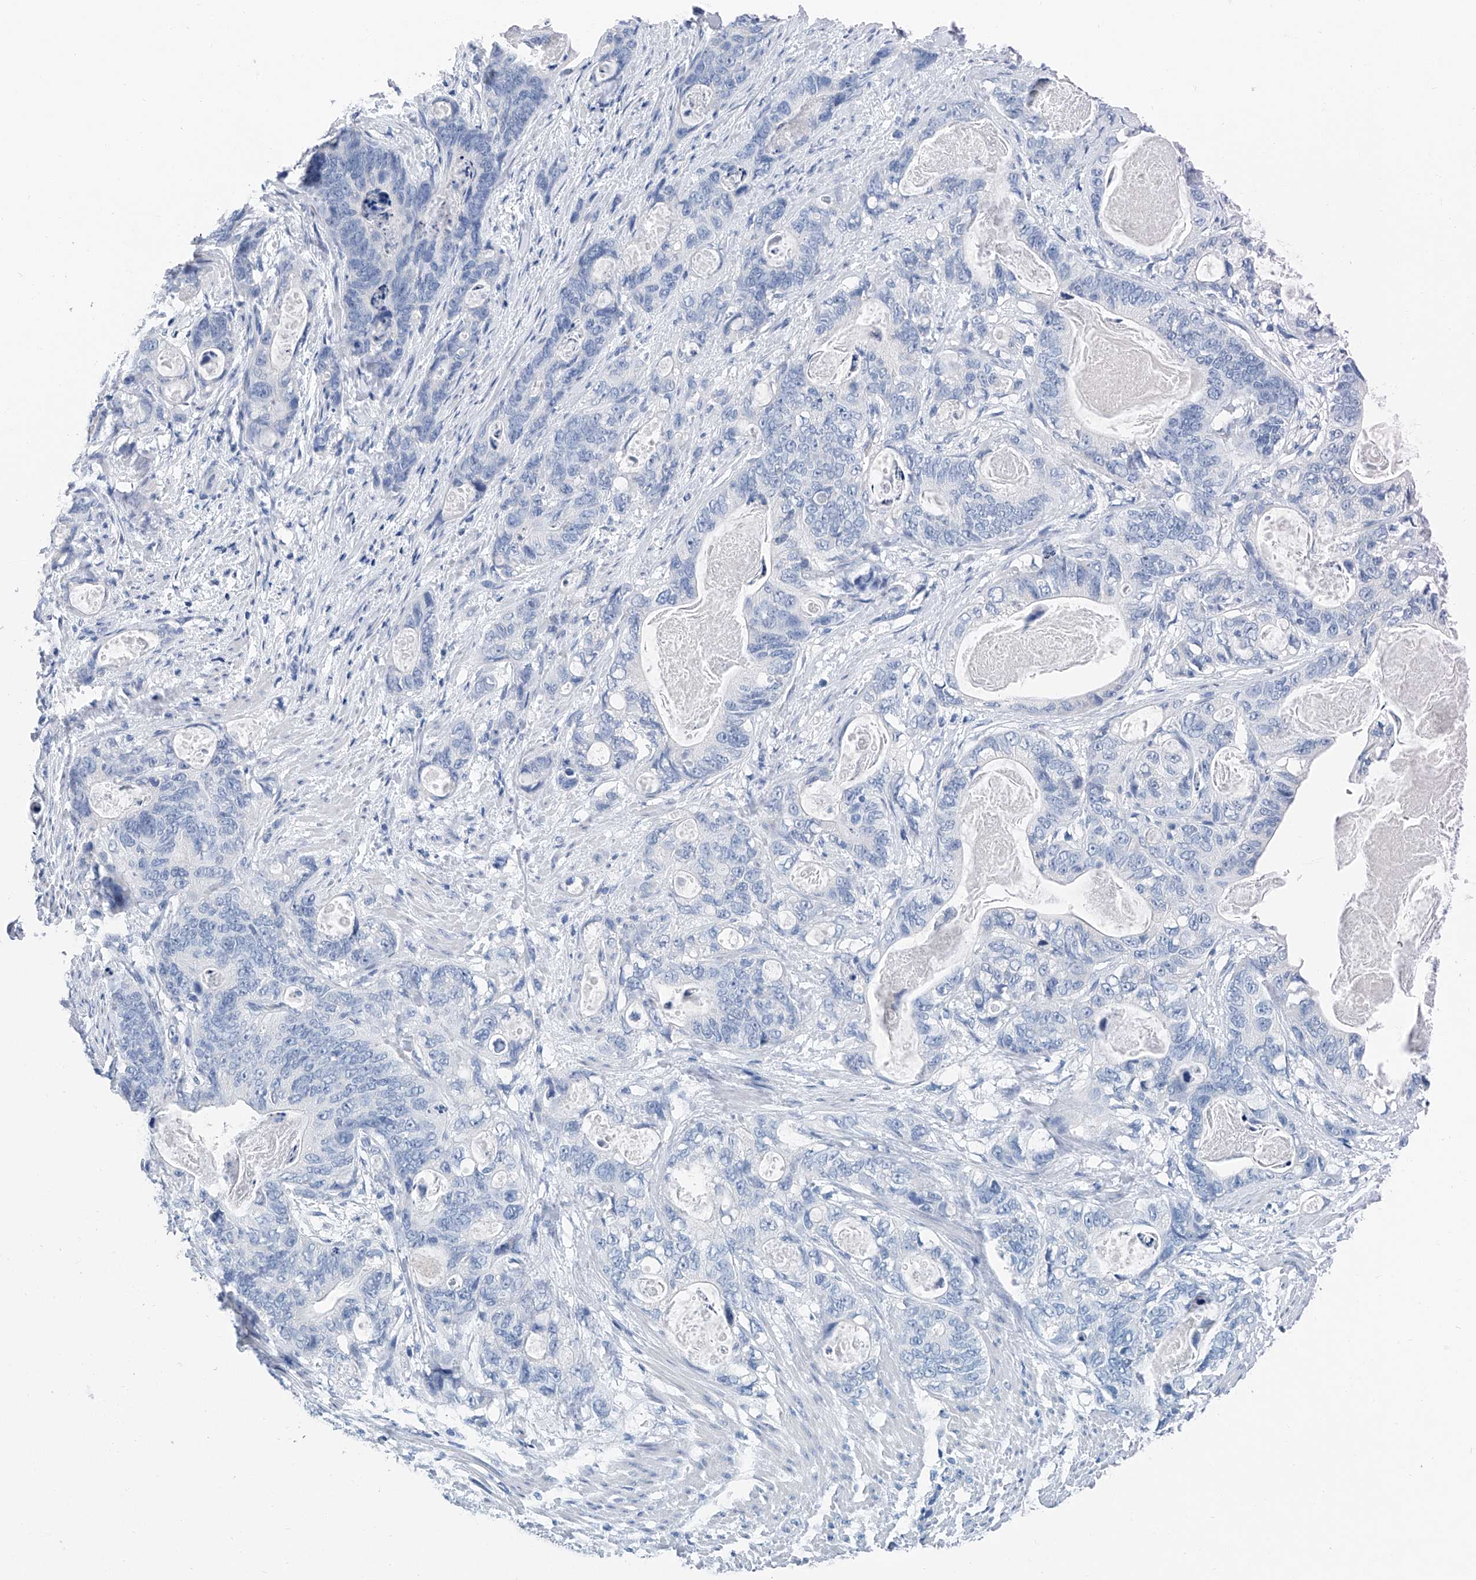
{"staining": {"intensity": "negative", "quantity": "none", "location": "none"}, "tissue": "stomach cancer", "cell_type": "Tumor cells", "image_type": "cancer", "snomed": [{"axis": "morphology", "description": "Normal tissue, NOS"}, {"axis": "morphology", "description": "Adenocarcinoma, NOS"}, {"axis": "topography", "description": "Stomach"}], "caption": "Histopathology image shows no significant protein expression in tumor cells of stomach cancer.", "gene": "CYP2A7", "patient": {"sex": "female", "age": 89}}